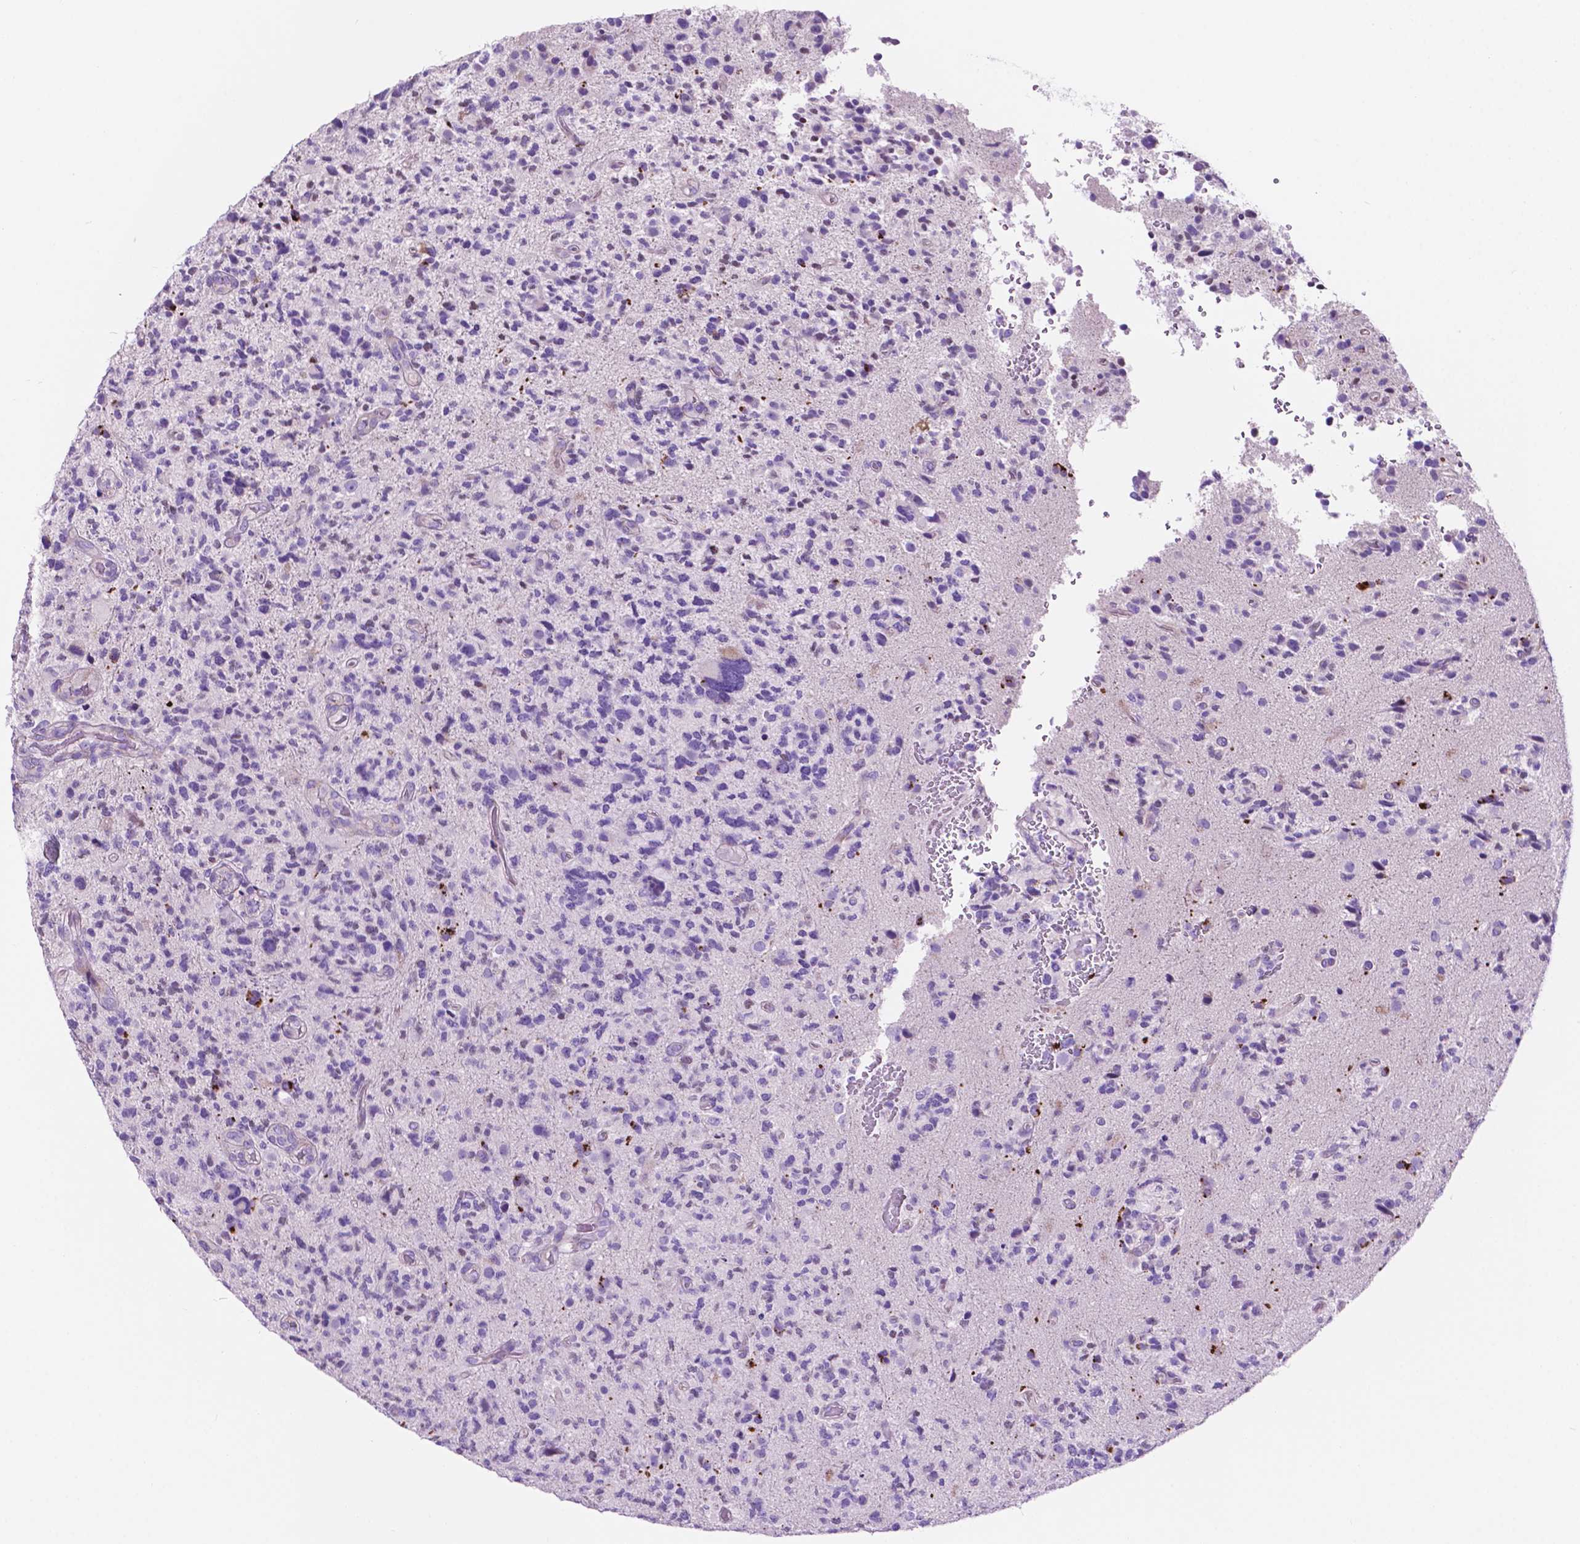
{"staining": {"intensity": "negative", "quantity": "none", "location": "none"}, "tissue": "glioma", "cell_type": "Tumor cells", "image_type": "cancer", "snomed": [{"axis": "morphology", "description": "Glioma, malignant, High grade"}, {"axis": "topography", "description": "Brain"}], "caption": "A micrograph of malignant high-grade glioma stained for a protein demonstrates no brown staining in tumor cells.", "gene": "IGFN1", "patient": {"sex": "female", "age": 71}}